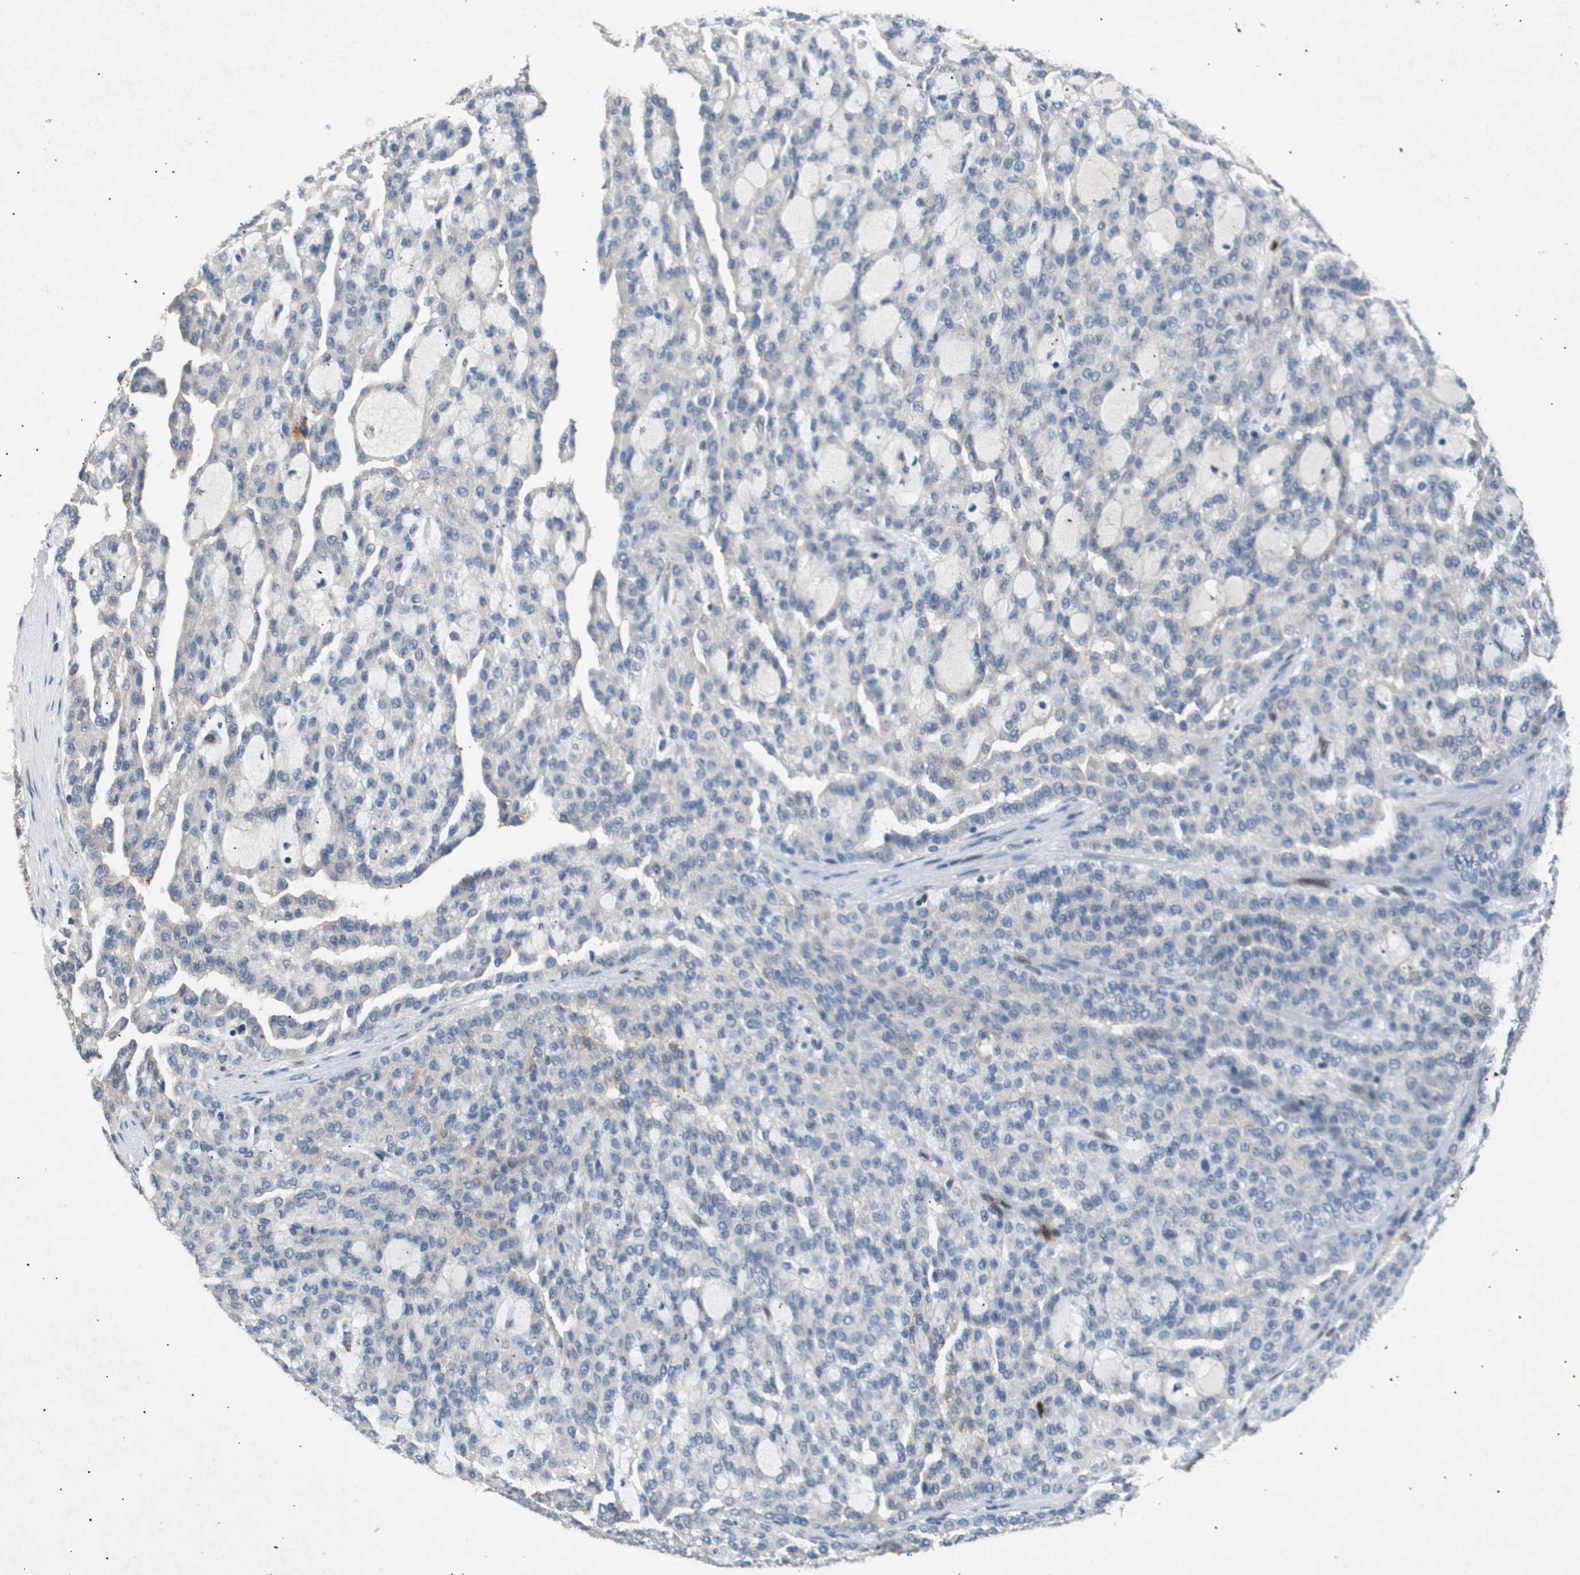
{"staining": {"intensity": "negative", "quantity": "none", "location": "none"}, "tissue": "renal cancer", "cell_type": "Tumor cells", "image_type": "cancer", "snomed": [{"axis": "morphology", "description": "Adenocarcinoma, NOS"}, {"axis": "topography", "description": "Kidney"}], "caption": "Tumor cells show no significant protein expression in renal cancer.", "gene": "ERG", "patient": {"sex": "male", "age": 63}}